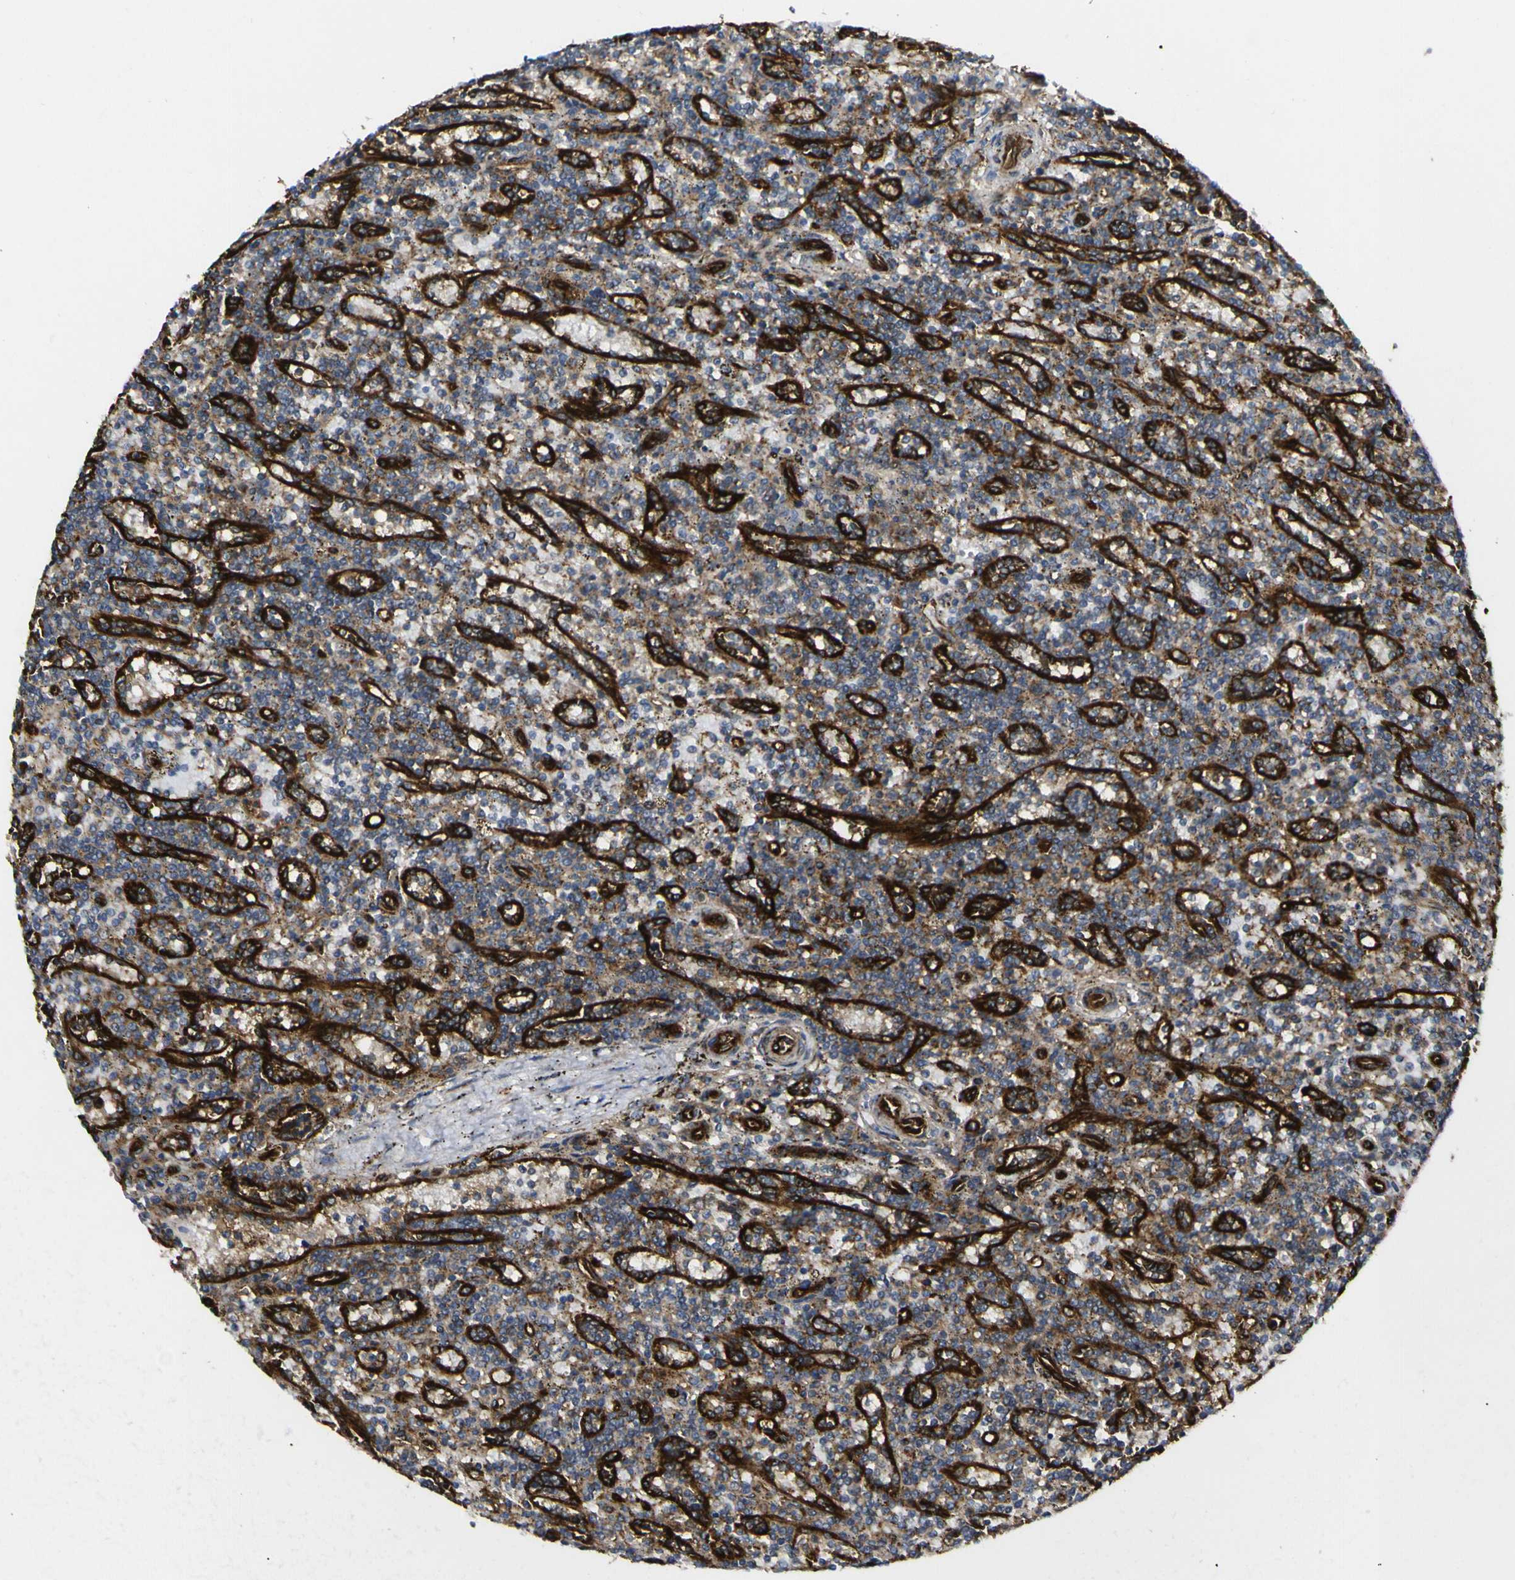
{"staining": {"intensity": "weak", "quantity": ">75%", "location": "cytoplasmic/membranous"}, "tissue": "lymphoma", "cell_type": "Tumor cells", "image_type": "cancer", "snomed": [{"axis": "morphology", "description": "Malignant lymphoma, non-Hodgkin's type, Low grade"}, {"axis": "topography", "description": "Spleen"}], "caption": "Lymphoma stained with a protein marker reveals weak staining in tumor cells.", "gene": "ECE1", "patient": {"sex": "male", "age": 73}}